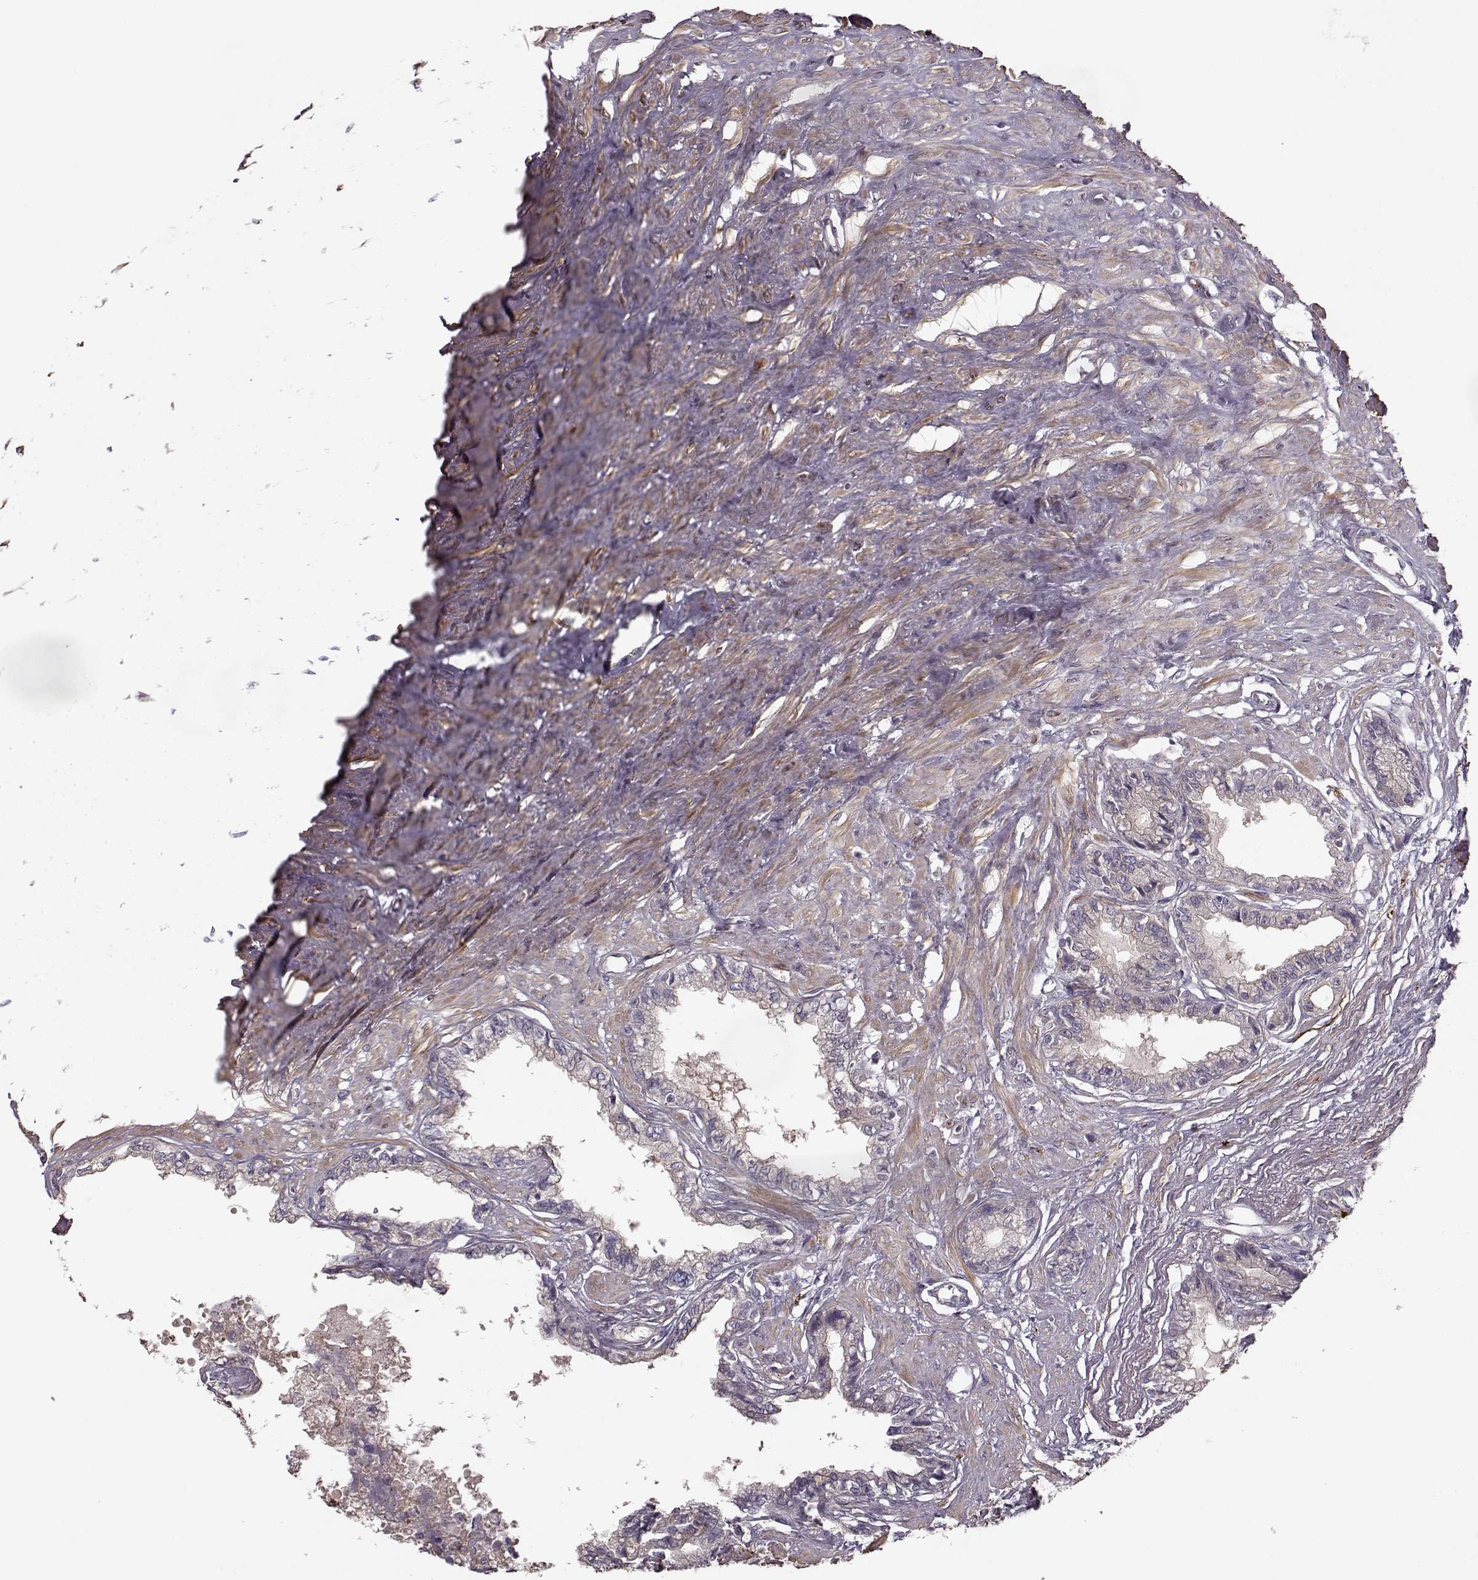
{"staining": {"intensity": "strong", "quantity": "<25%", "location": "cytoplasmic/membranous"}, "tissue": "seminal vesicle", "cell_type": "Glandular cells", "image_type": "normal", "snomed": [{"axis": "morphology", "description": "Normal tissue, NOS"}, {"axis": "morphology", "description": "Urothelial carcinoma, NOS"}, {"axis": "topography", "description": "Urinary bladder"}, {"axis": "topography", "description": "Seminal veicle"}], "caption": "A medium amount of strong cytoplasmic/membranous expression is identified in approximately <25% of glandular cells in benign seminal vesicle. (DAB IHC with brightfield microscopy, high magnification).", "gene": "MTR", "patient": {"sex": "male", "age": 76}}